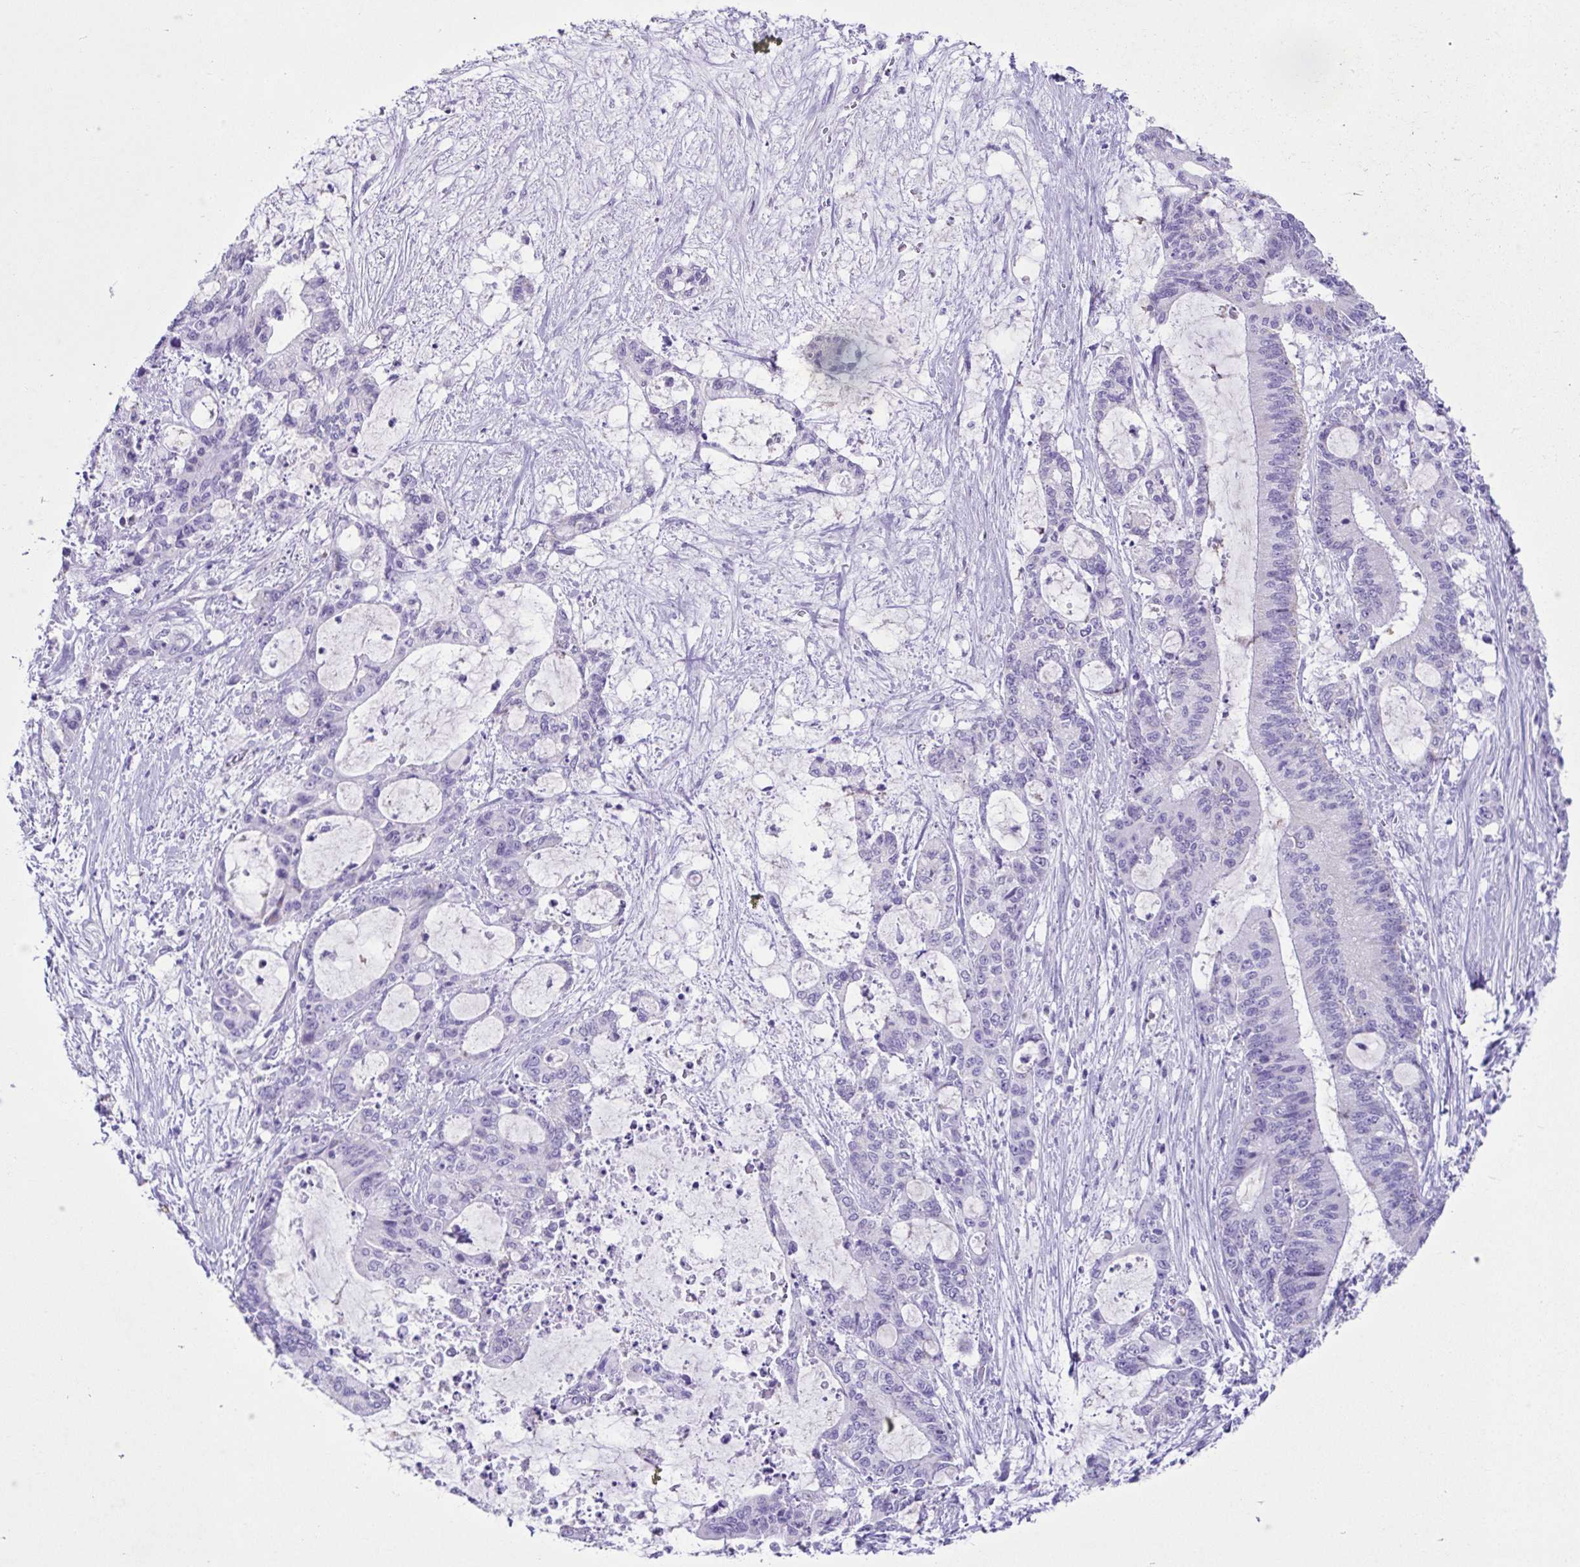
{"staining": {"intensity": "negative", "quantity": "none", "location": "none"}, "tissue": "liver cancer", "cell_type": "Tumor cells", "image_type": "cancer", "snomed": [{"axis": "morphology", "description": "Normal tissue, NOS"}, {"axis": "morphology", "description": "Cholangiocarcinoma"}, {"axis": "topography", "description": "Liver"}, {"axis": "topography", "description": "Peripheral nerve tissue"}], "caption": "This is an IHC micrograph of human liver cancer (cholangiocarcinoma). There is no expression in tumor cells.", "gene": "ACTRT3", "patient": {"sex": "female", "age": 73}}